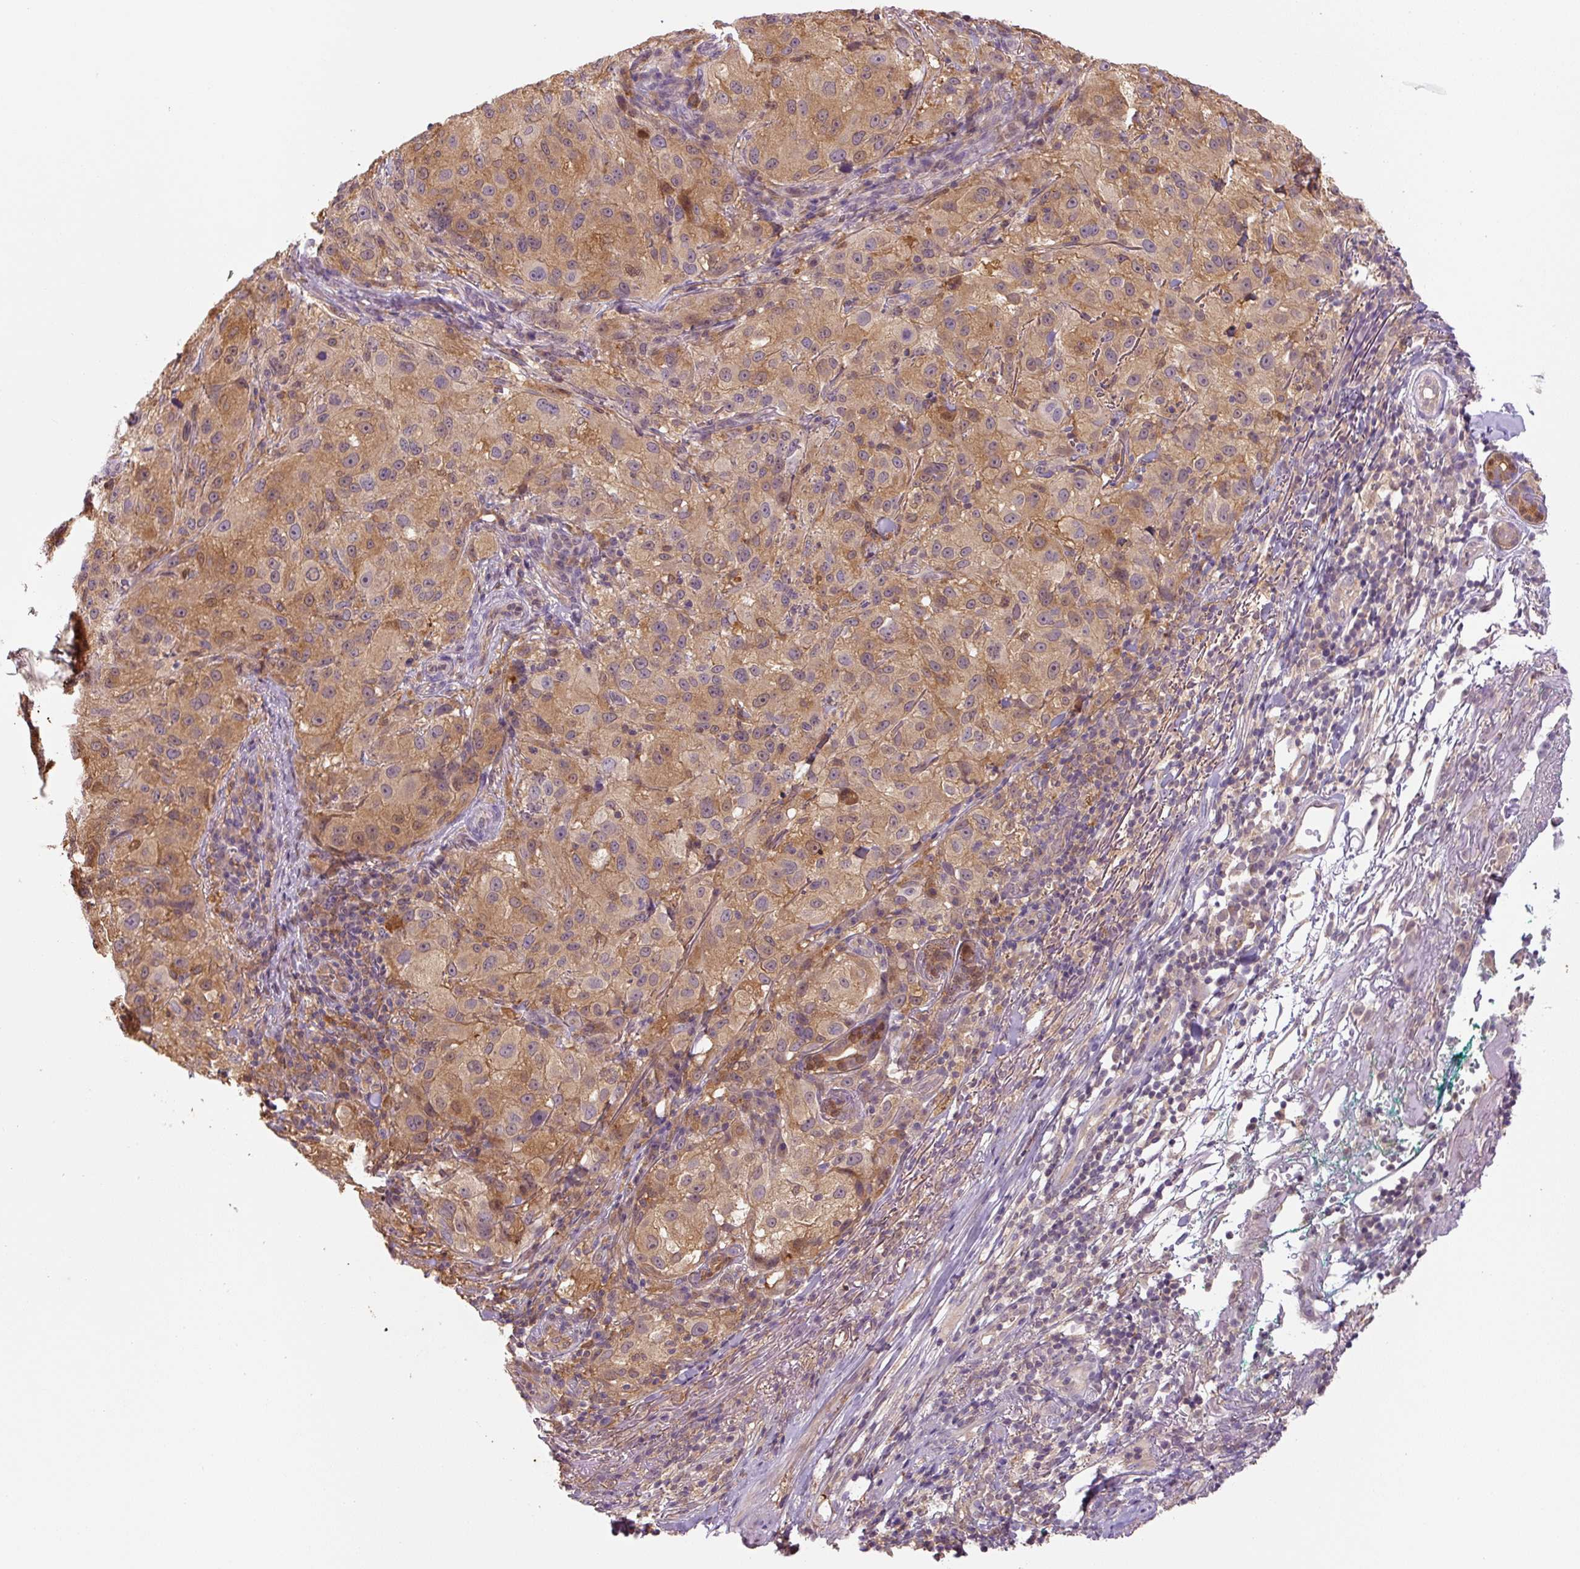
{"staining": {"intensity": "moderate", "quantity": ">75%", "location": "cytoplasmic/membranous"}, "tissue": "melanoma", "cell_type": "Tumor cells", "image_type": "cancer", "snomed": [{"axis": "morphology", "description": "Necrosis, NOS"}, {"axis": "morphology", "description": "Malignant melanoma, NOS"}, {"axis": "topography", "description": "Skin"}], "caption": "Protein positivity by IHC exhibits moderate cytoplasmic/membranous positivity in approximately >75% of tumor cells in malignant melanoma. (DAB (3,3'-diaminobenzidine) = brown stain, brightfield microscopy at high magnification).", "gene": "SPSB2", "patient": {"sex": "female", "age": 87}}